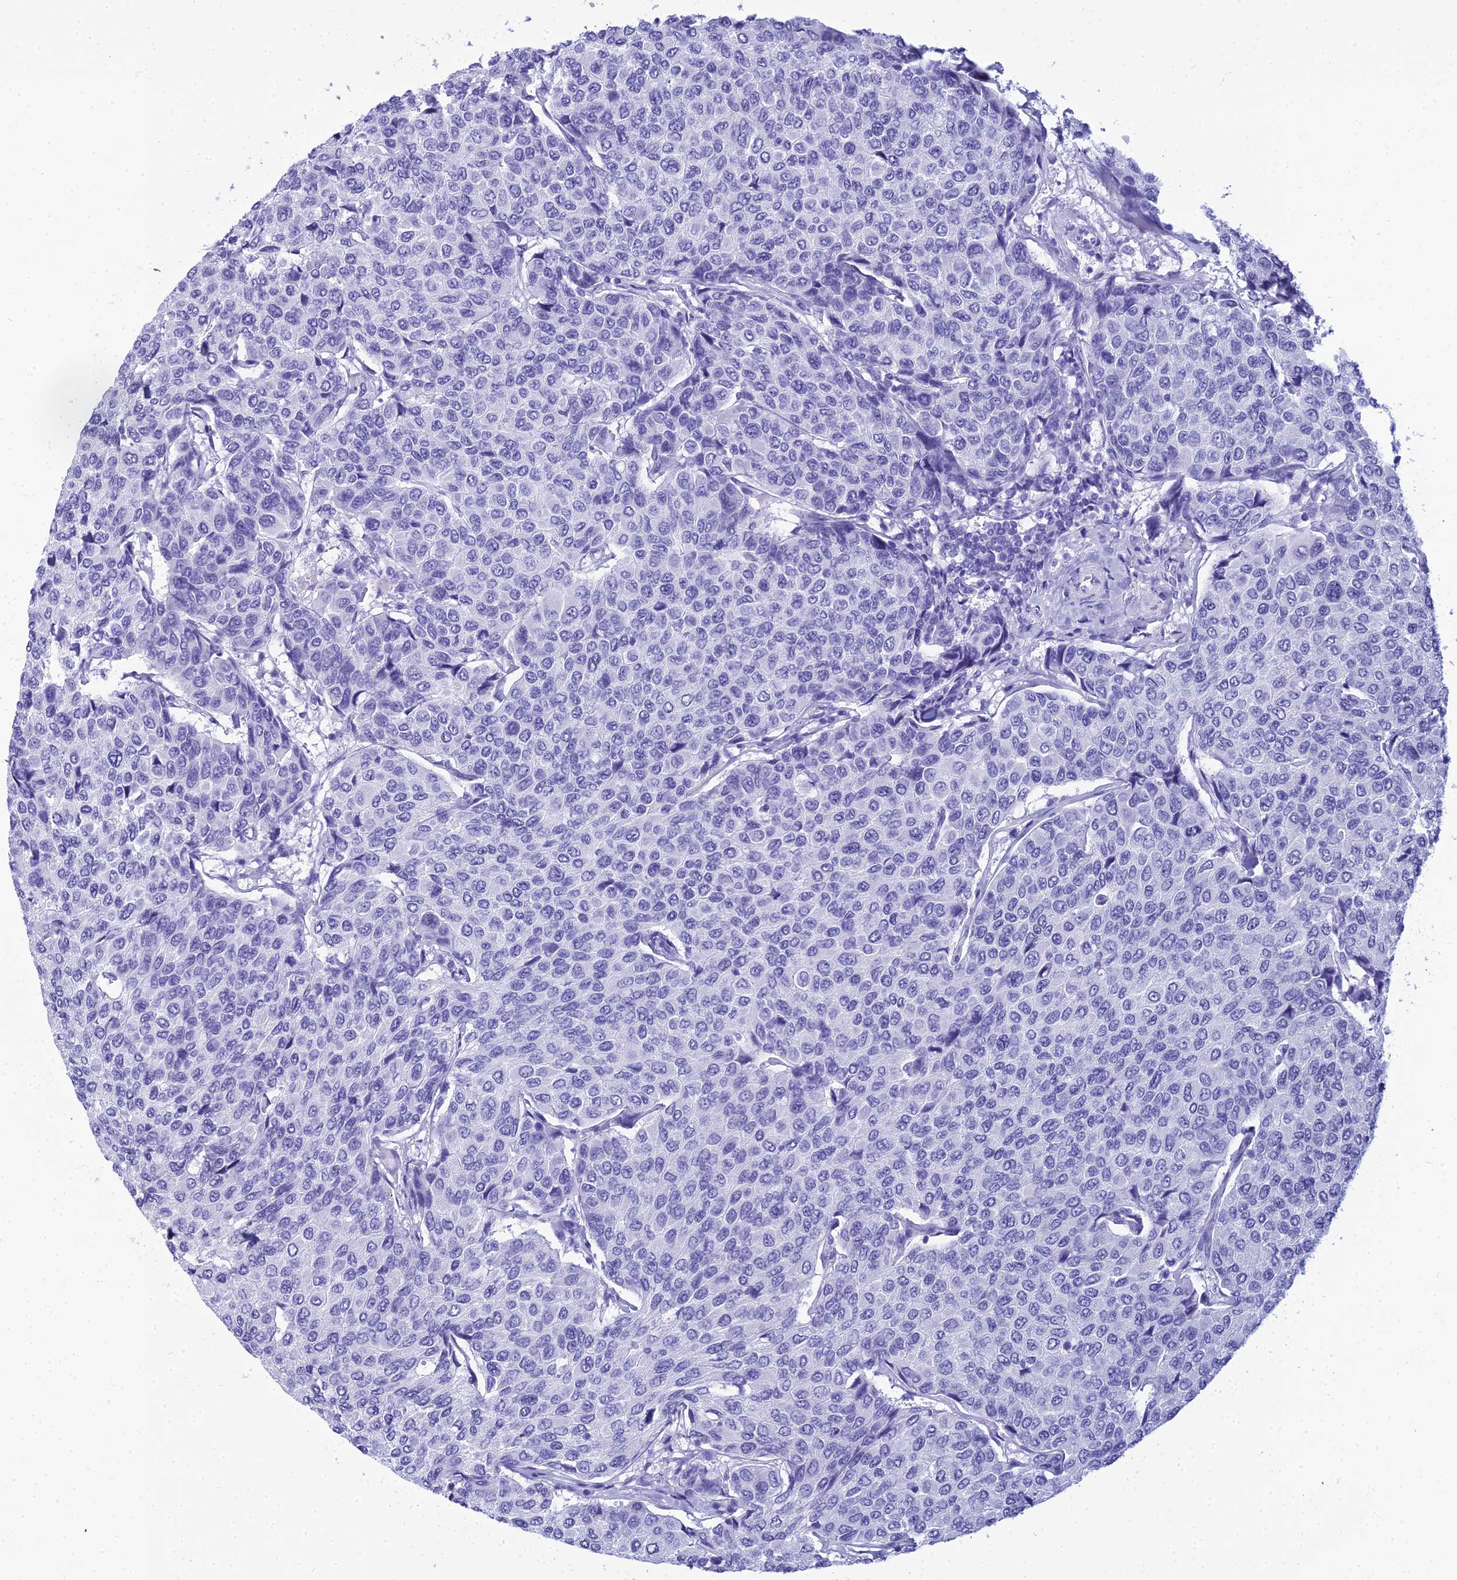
{"staining": {"intensity": "negative", "quantity": "none", "location": "none"}, "tissue": "breast cancer", "cell_type": "Tumor cells", "image_type": "cancer", "snomed": [{"axis": "morphology", "description": "Duct carcinoma"}, {"axis": "topography", "description": "Breast"}], "caption": "DAB immunohistochemical staining of breast cancer shows no significant positivity in tumor cells.", "gene": "ZNF442", "patient": {"sex": "female", "age": 55}}